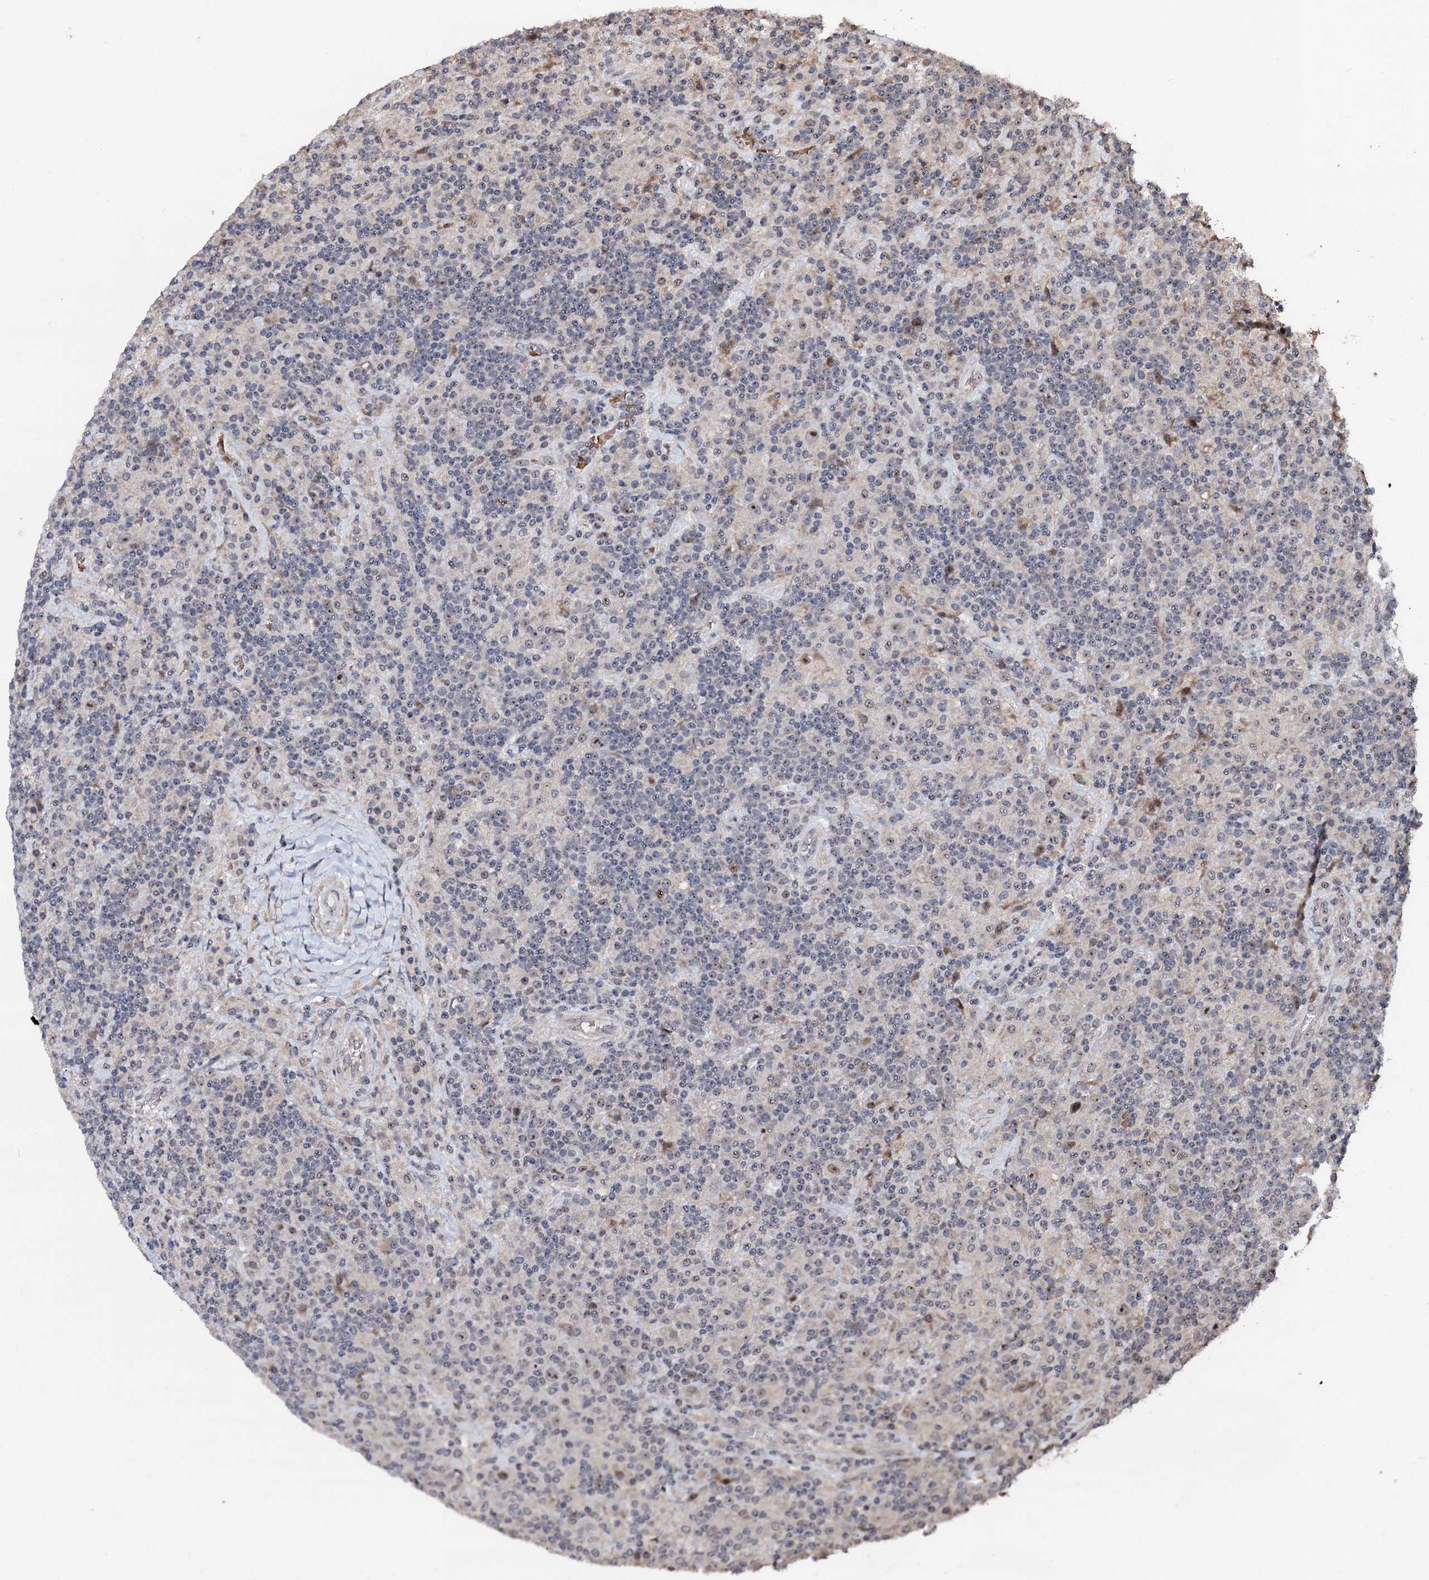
{"staining": {"intensity": "moderate", "quantity": ">75%", "location": "nuclear"}, "tissue": "lymphoma", "cell_type": "Tumor cells", "image_type": "cancer", "snomed": [{"axis": "morphology", "description": "Hodgkin's disease, NOS"}, {"axis": "topography", "description": "Lymph node"}], "caption": "Immunohistochemistry photomicrograph of neoplastic tissue: human Hodgkin's disease stained using IHC displays medium levels of moderate protein expression localized specifically in the nuclear of tumor cells, appearing as a nuclear brown color.", "gene": "SUPT7L", "patient": {"sex": "male", "age": 70}}